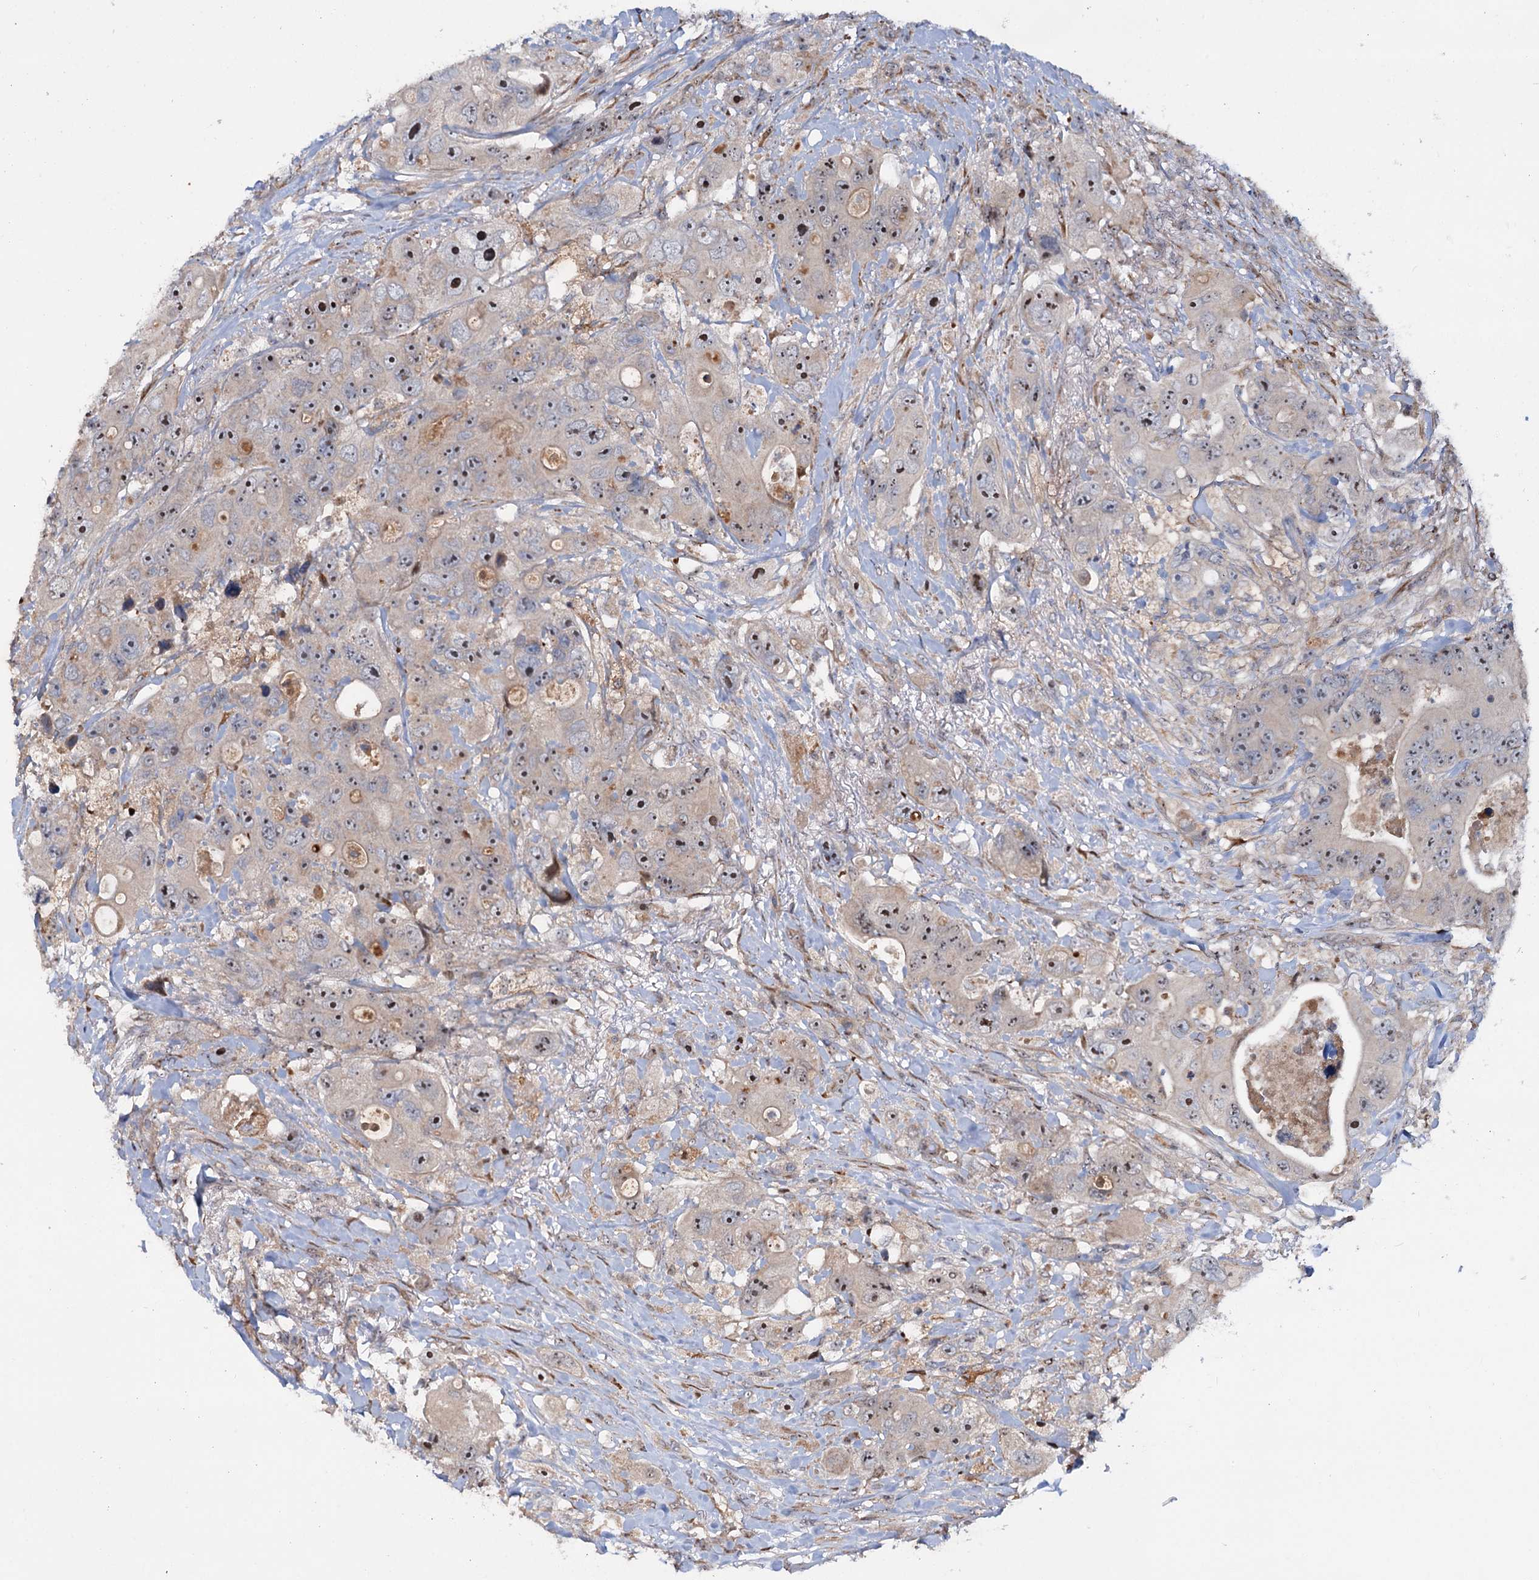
{"staining": {"intensity": "moderate", "quantity": "25%-75%", "location": "nuclear"}, "tissue": "colorectal cancer", "cell_type": "Tumor cells", "image_type": "cancer", "snomed": [{"axis": "morphology", "description": "Adenocarcinoma, NOS"}, {"axis": "topography", "description": "Colon"}], "caption": "Immunohistochemistry staining of colorectal cancer (adenocarcinoma), which demonstrates medium levels of moderate nuclear expression in about 25%-75% of tumor cells indicating moderate nuclear protein expression. The staining was performed using DAB (brown) for protein detection and nuclei were counterstained in hematoxylin (blue).", "gene": "PTDSS2", "patient": {"sex": "female", "age": 46}}